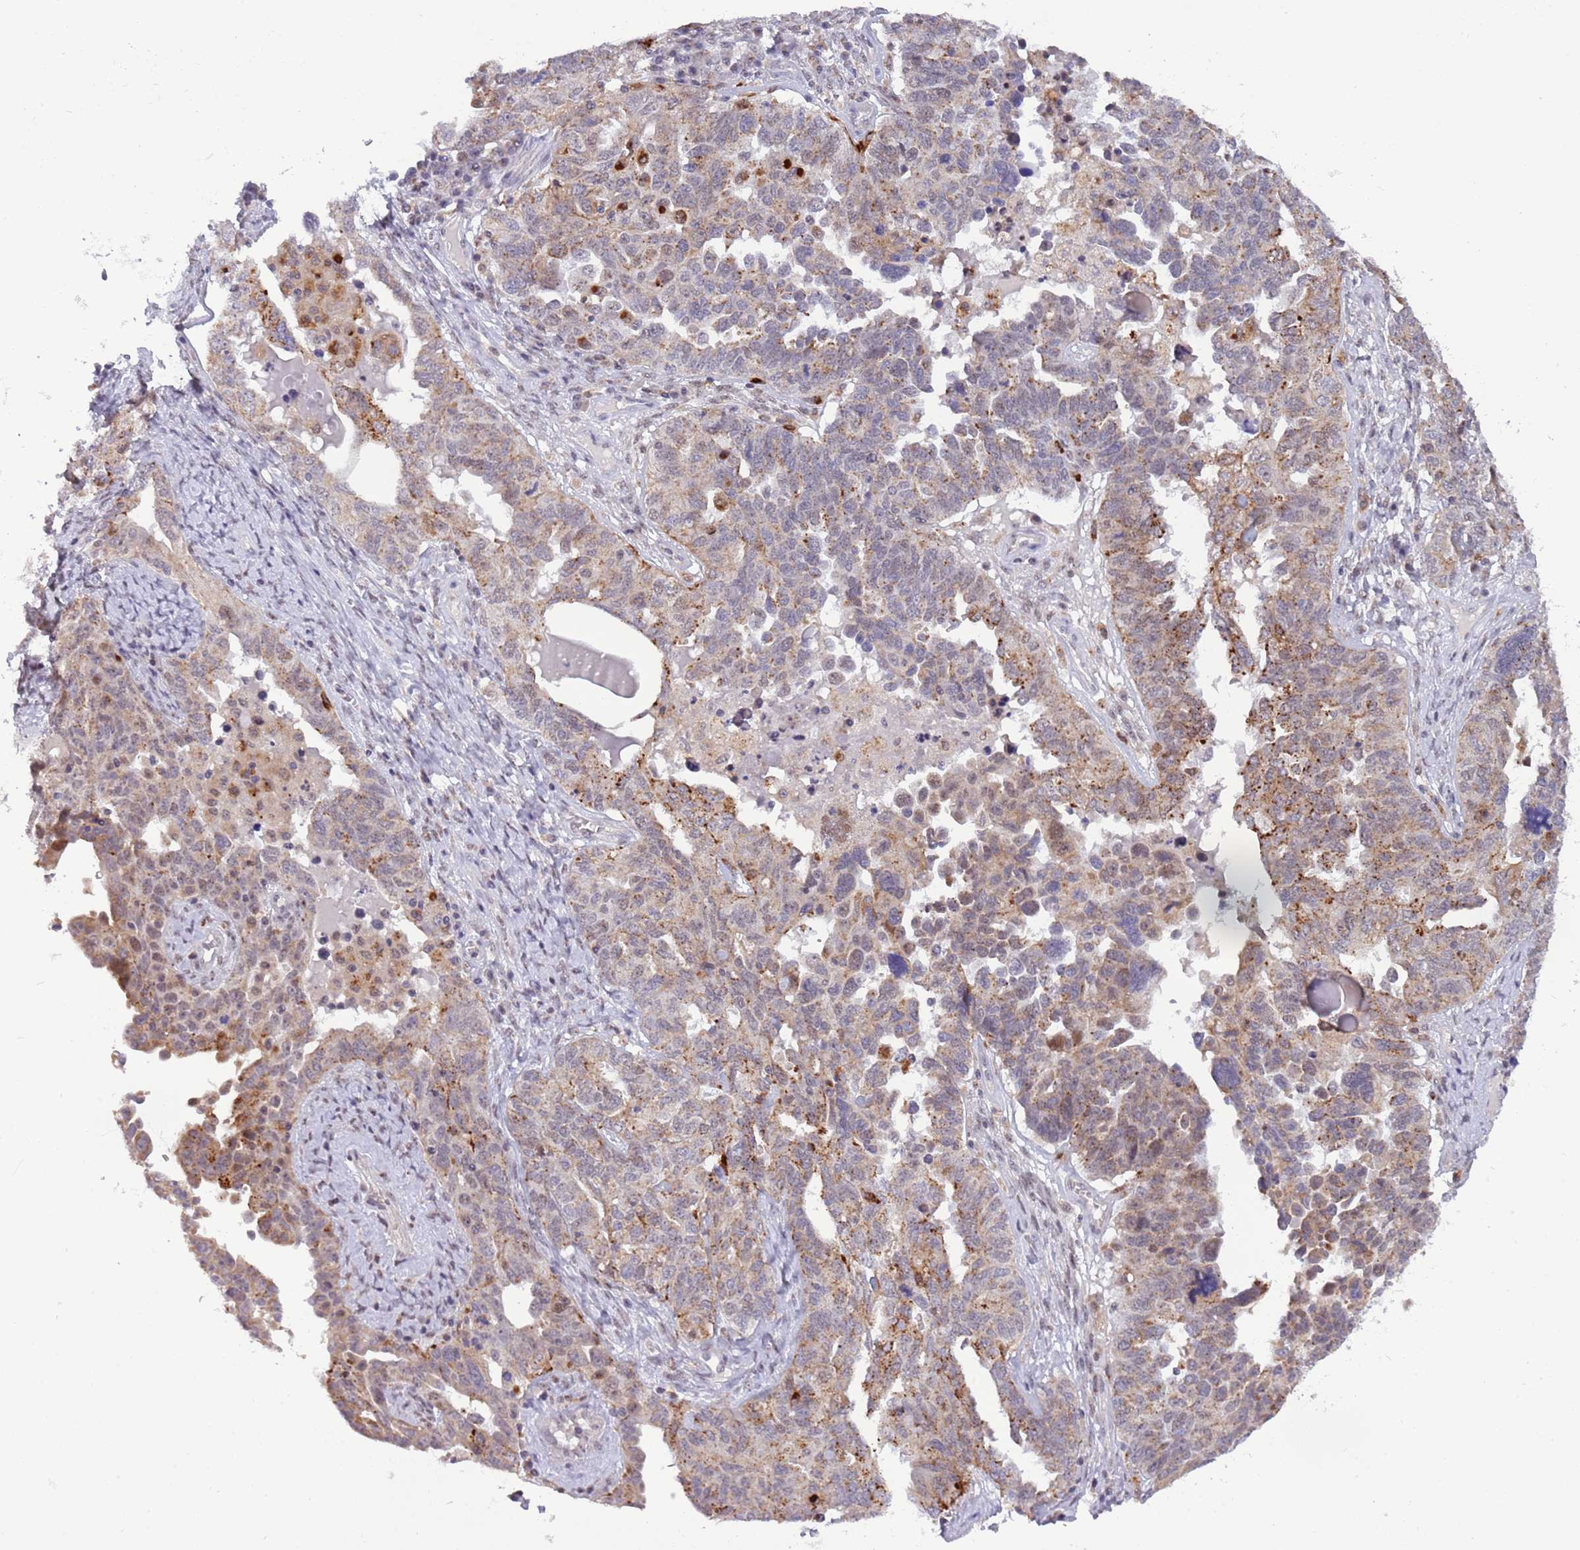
{"staining": {"intensity": "moderate", "quantity": "25%-75%", "location": "cytoplasmic/membranous"}, "tissue": "ovarian cancer", "cell_type": "Tumor cells", "image_type": "cancer", "snomed": [{"axis": "morphology", "description": "Carcinoma, endometroid"}, {"axis": "topography", "description": "Ovary"}], "caption": "DAB immunohistochemical staining of ovarian cancer demonstrates moderate cytoplasmic/membranous protein staining in approximately 25%-75% of tumor cells.", "gene": "TRIM27", "patient": {"sex": "female", "age": 62}}